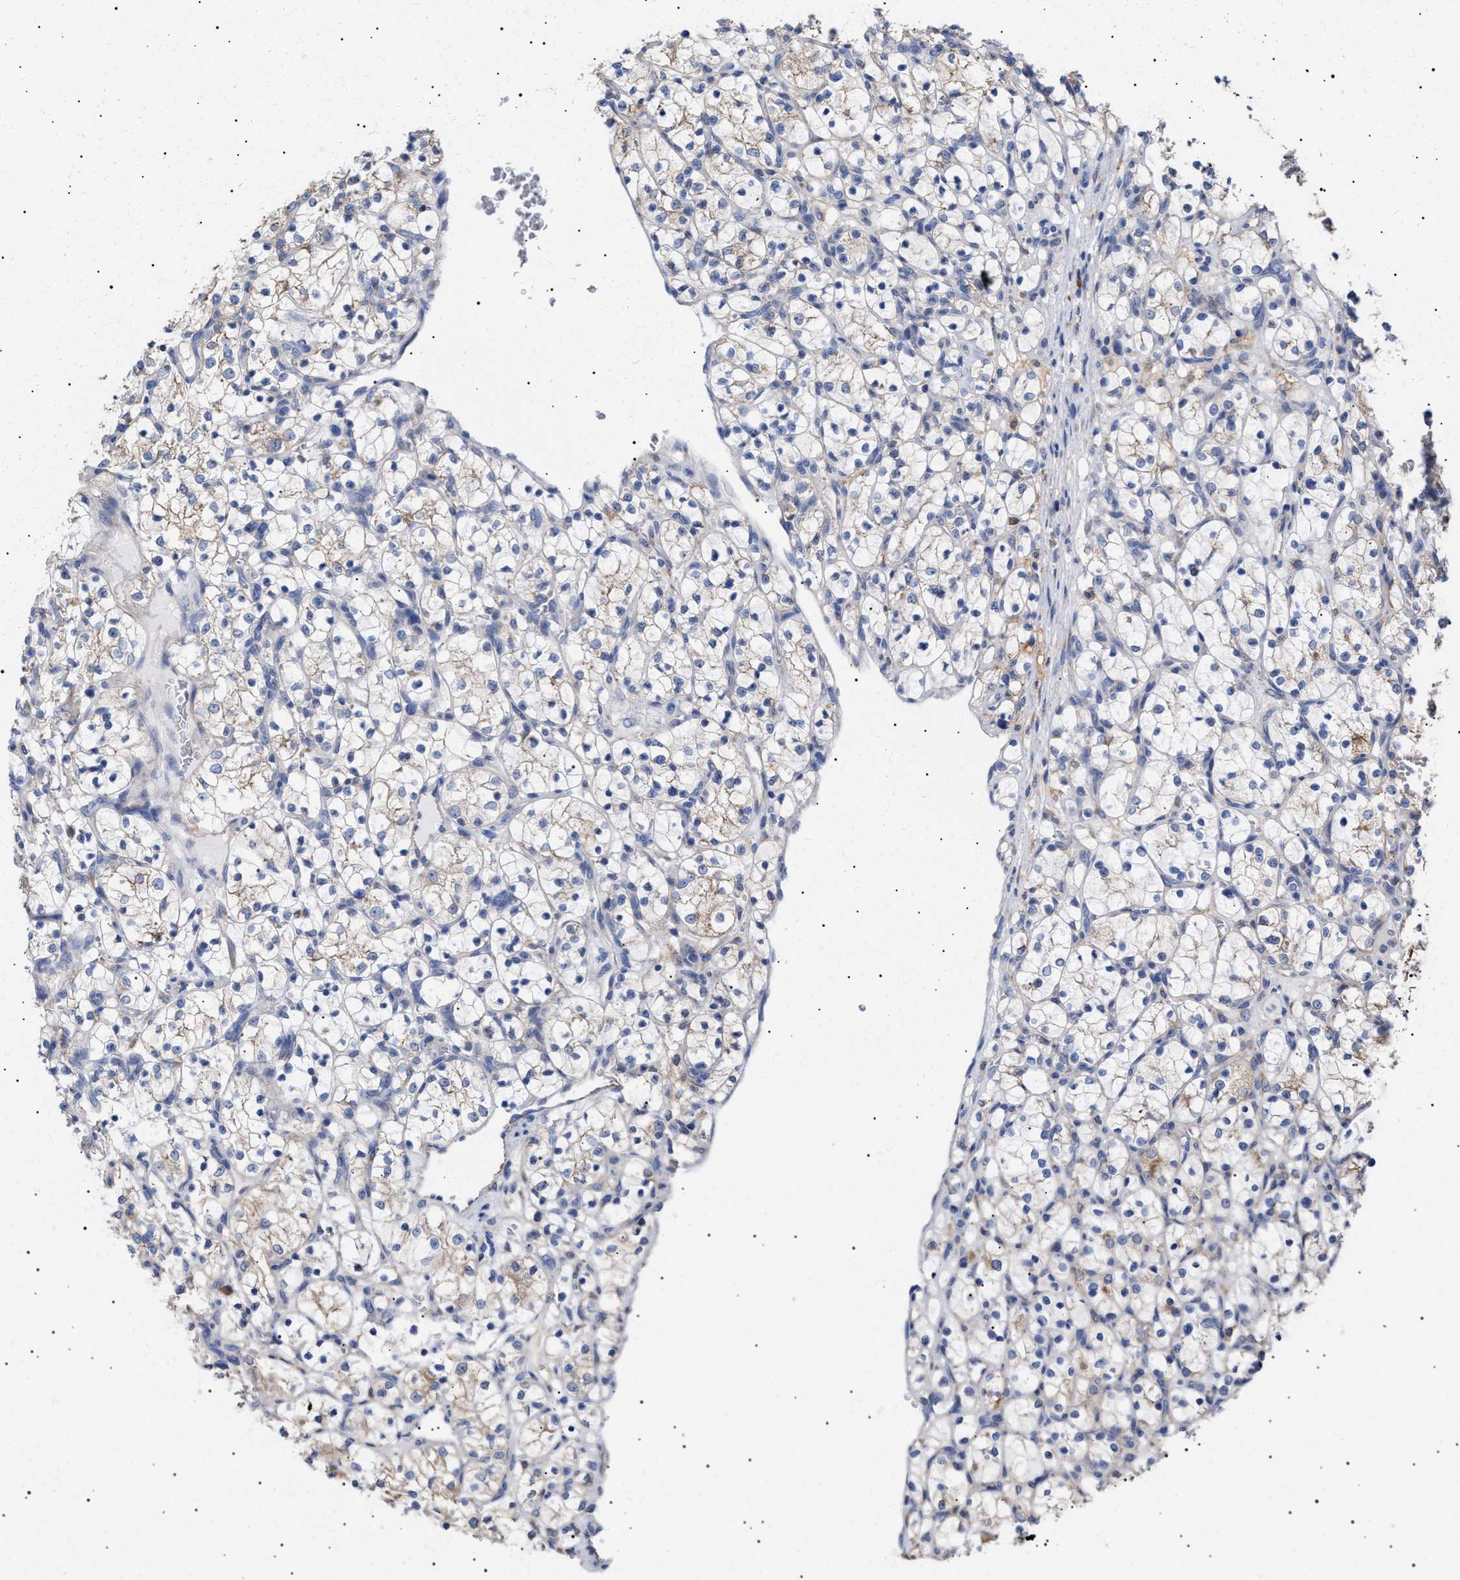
{"staining": {"intensity": "weak", "quantity": "<25%", "location": "cytoplasmic/membranous"}, "tissue": "renal cancer", "cell_type": "Tumor cells", "image_type": "cancer", "snomed": [{"axis": "morphology", "description": "Adenocarcinoma, NOS"}, {"axis": "topography", "description": "Kidney"}], "caption": "Tumor cells are negative for protein expression in human renal adenocarcinoma.", "gene": "ERCC6L2", "patient": {"sex": "female", "age": 69}}